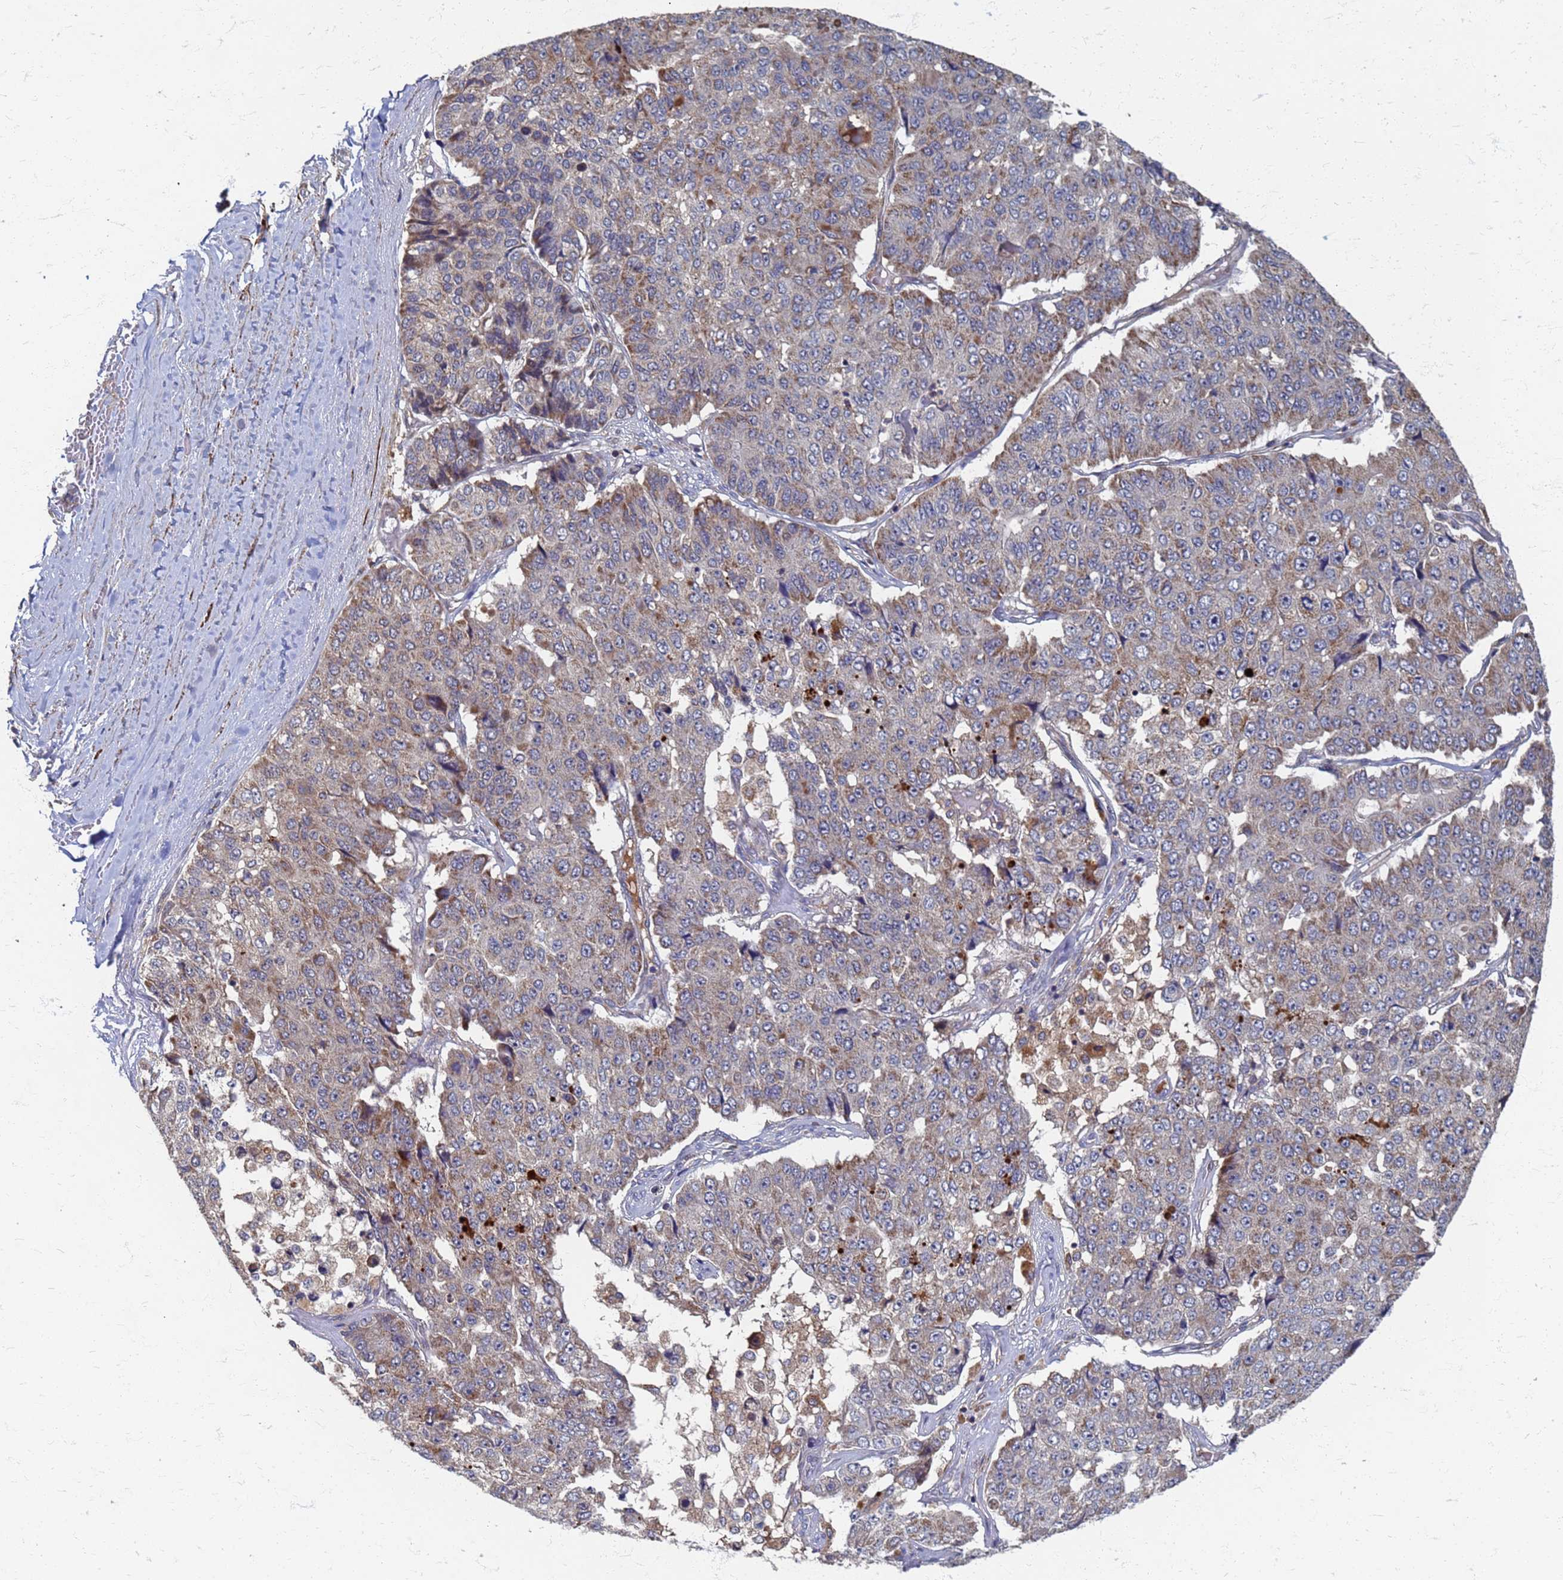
{"staining": {"intensity": "moderate", "quantity": "<25%", "location": "cytoplasmic/membranous"}, "tissue": "pancreatic cancer", "cell_type": "Tumor cells", "image_type": "cancer", "snomed": [{"axis": "morphology", "description": "Adenocarcinoma, NOS"}, {"axis": "topography", "description": "Pancreas"}], "caption": "IHC (DAB) staining of human pancreatic adenocarcinoma shows moderate cytoplasmic/membranous protein staining in approximately <25% of tumor cells. The protein is stained brown, and the nuclei are stained in blue (DAB IHC with brightfield microscopy, high magnification).", "gene": "ATPAF1", "patient": {"sex": "male", "age": 50}}